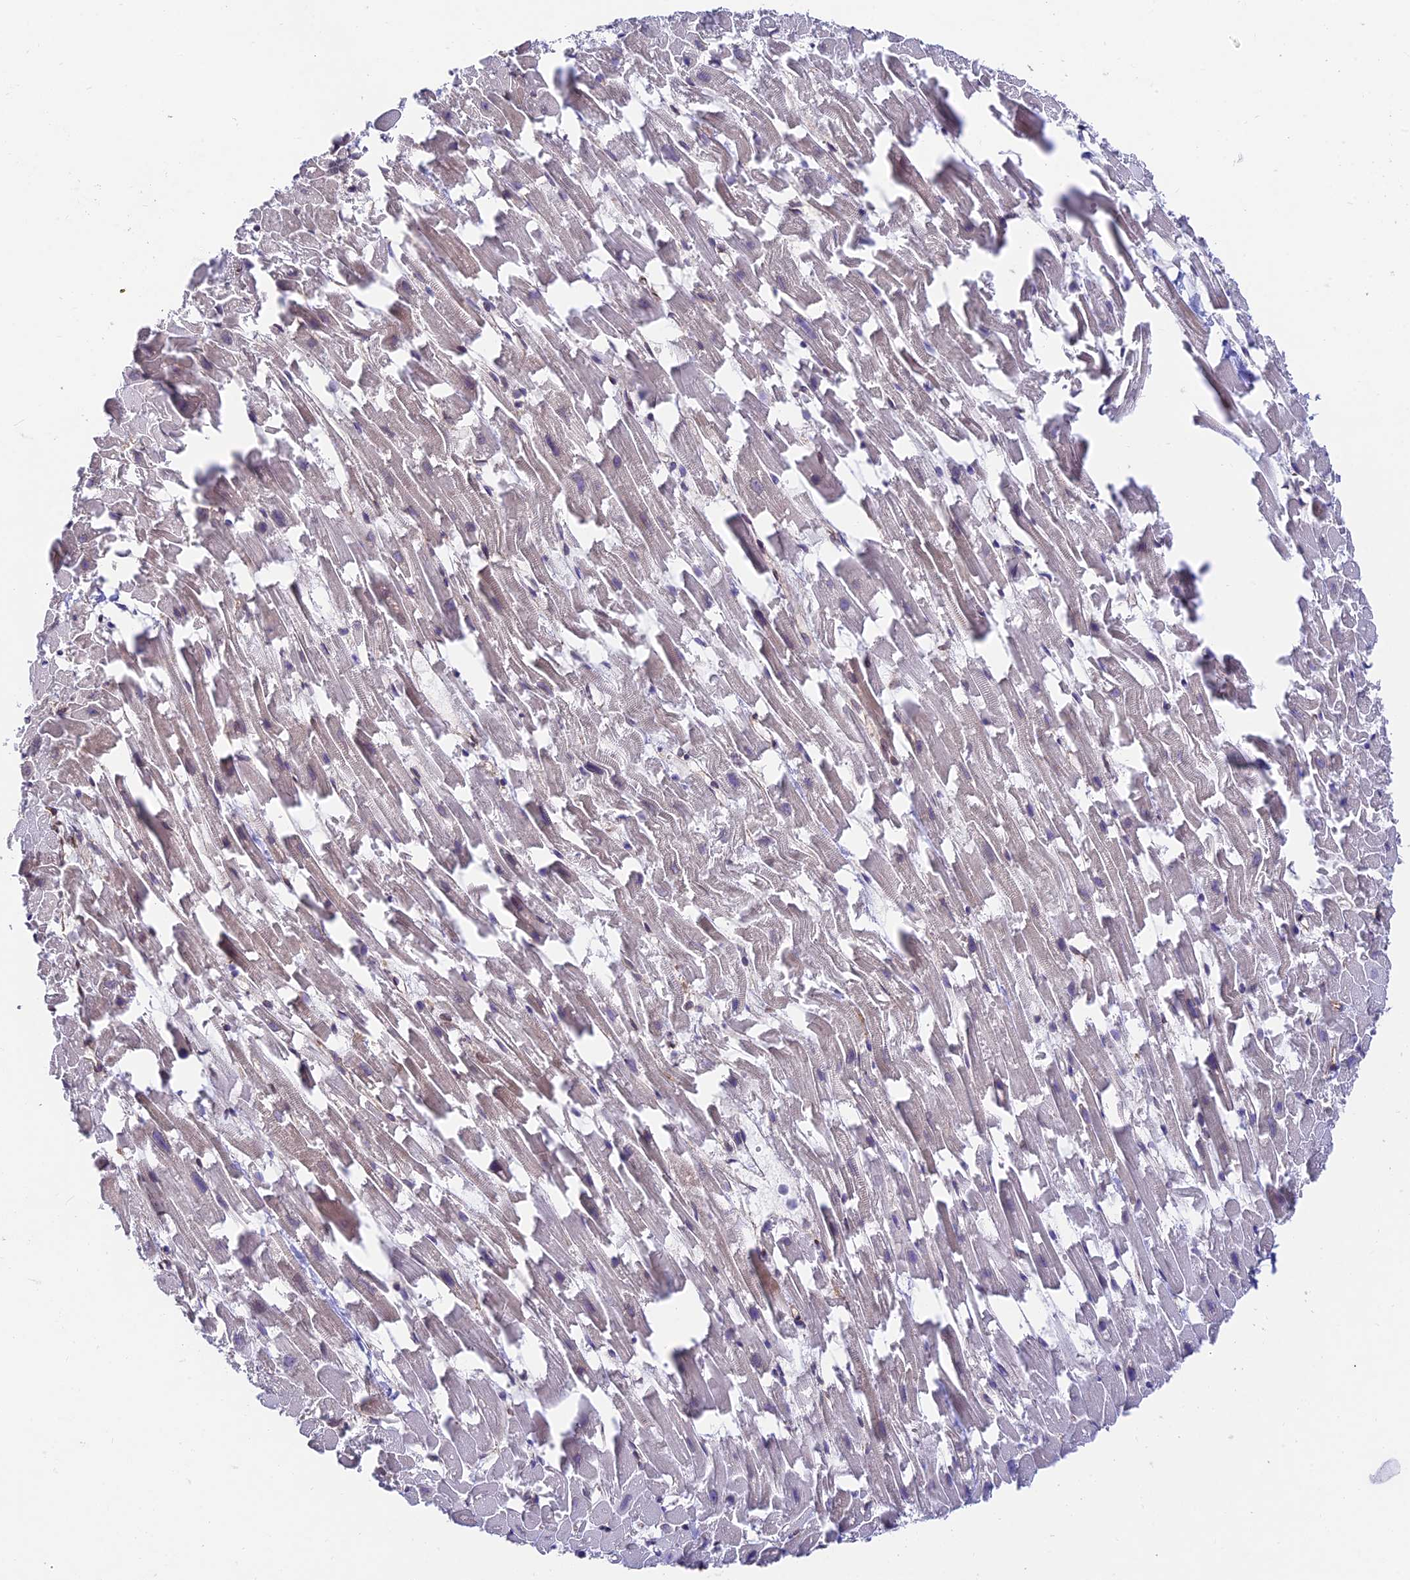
{"staining": {"intensity": "weak", "quantity": "<25%", "location": "cytoplasmic/membranous"}, "tissue": "heart muscle", "cell_type": "Cardiomyocytes", "image_type": "normal", "snomed": [{"axis": "morphology", "description": "Normal tissue, NOS"}, {"axis": "topography", "description": "Heart"}], "caption": "DAB (3,3'-diaminobenzidine) immunohistochemical staining of unremarkable heart muscle exhibits no significant staining in cardiomyocytes. (DAB IHC, high magnification).", "gene": "EXOC3L4", "patient": {"sex": "female", "age": 64}}